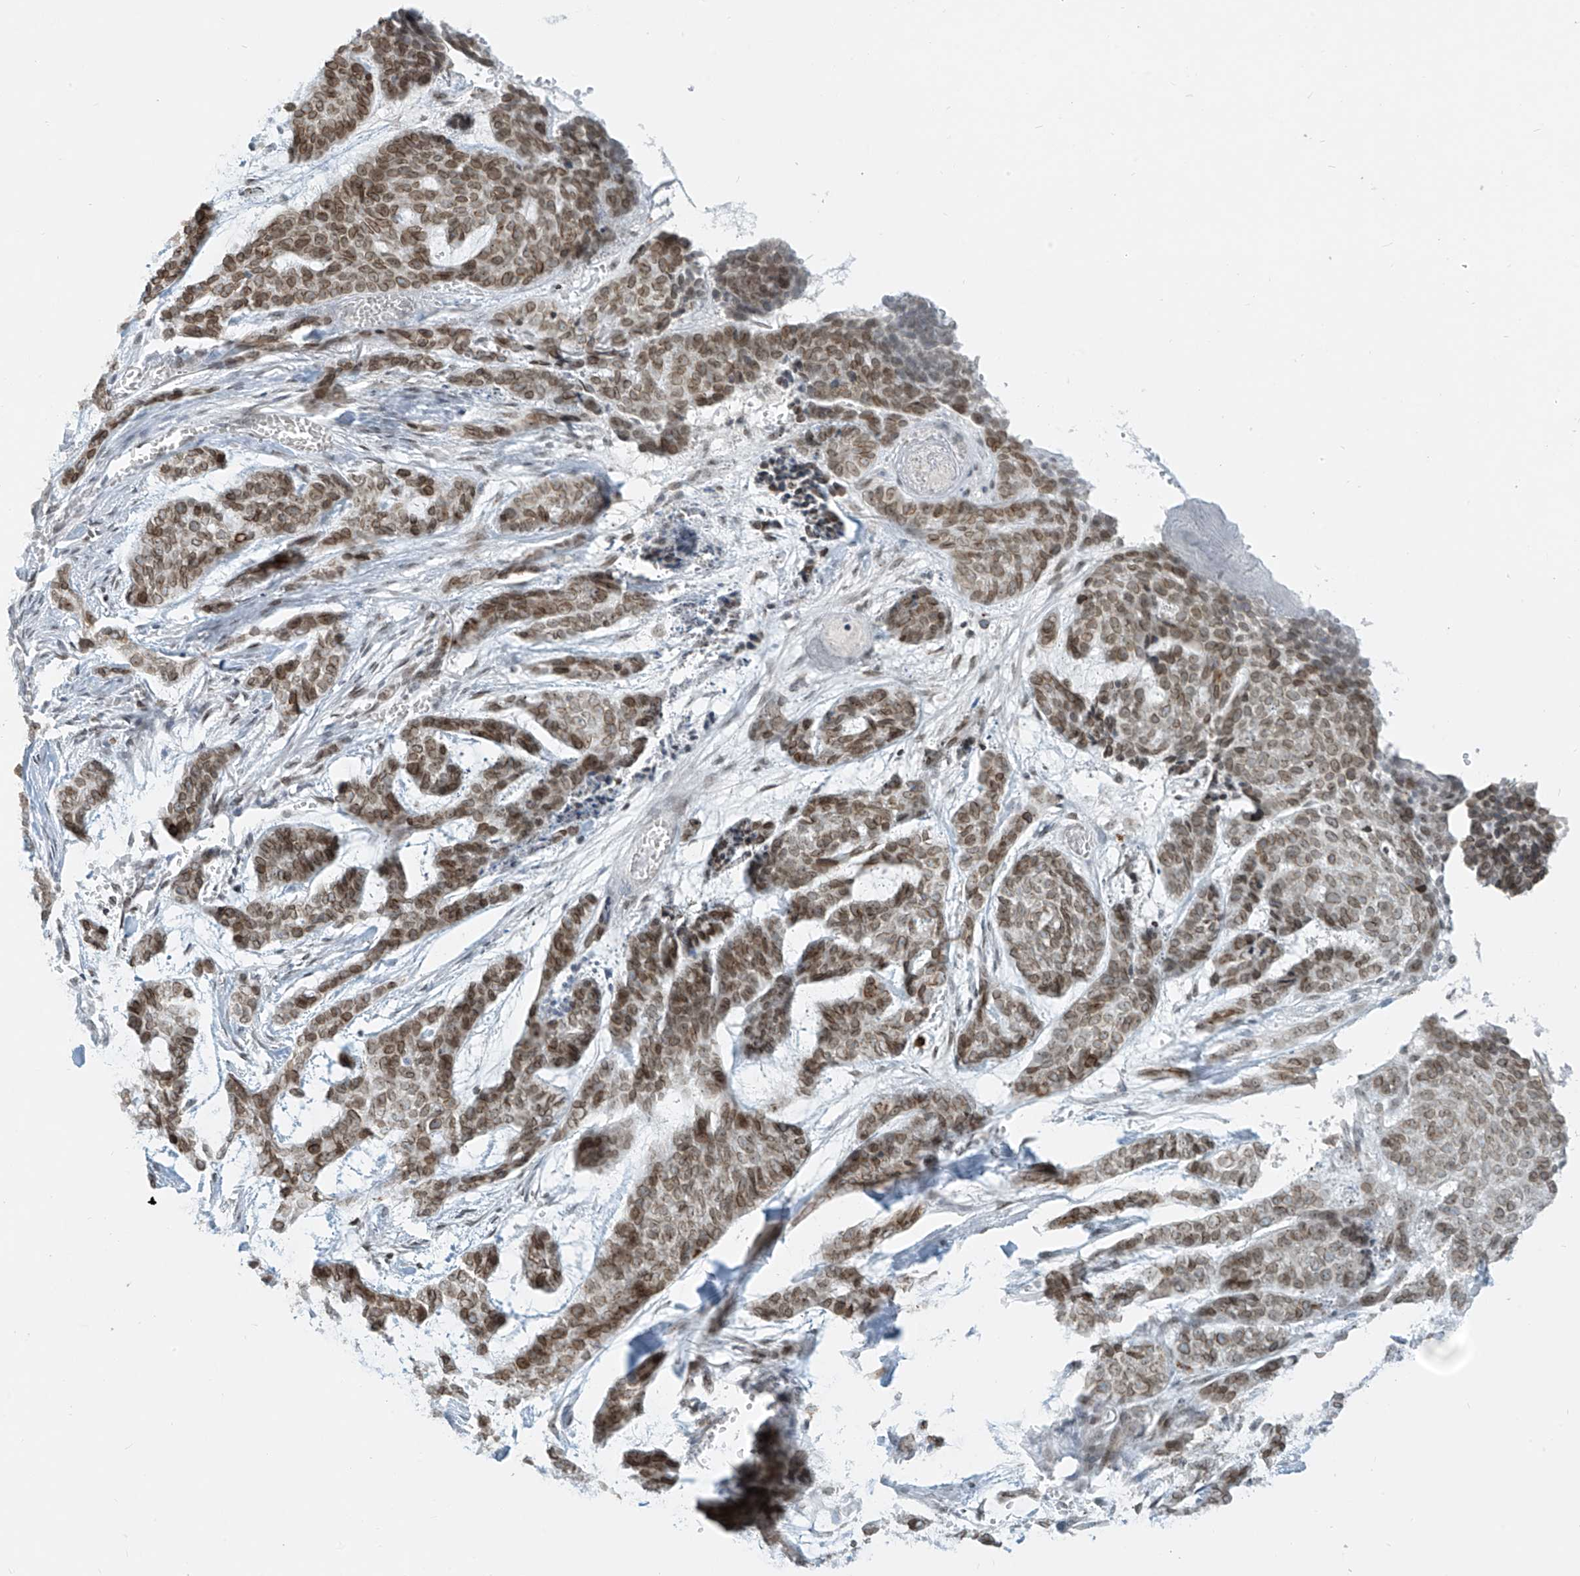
{"staining": {"intensity": "moderate", "quantity": "25%-75%", "location": "cytoplasmic/membranous,nuclear"}, "tissue": "skin cancer", "cell_type": "Tumor cells", "image_type": "cancer", "snomed": [{"axis": "morphology", "description": "Basal cell carcinoma"}, {"axis": "topography", "description": "Skin"}], "caption": "Protein staining by immunohistochemistry (IHC) displays moderate cytoplasmic/membranous and nuclear staining in about 25%-75% of tumor cells in skin cancer.", "gene": "SAMD15", "patient": {"sex": "female", "age": 64}}